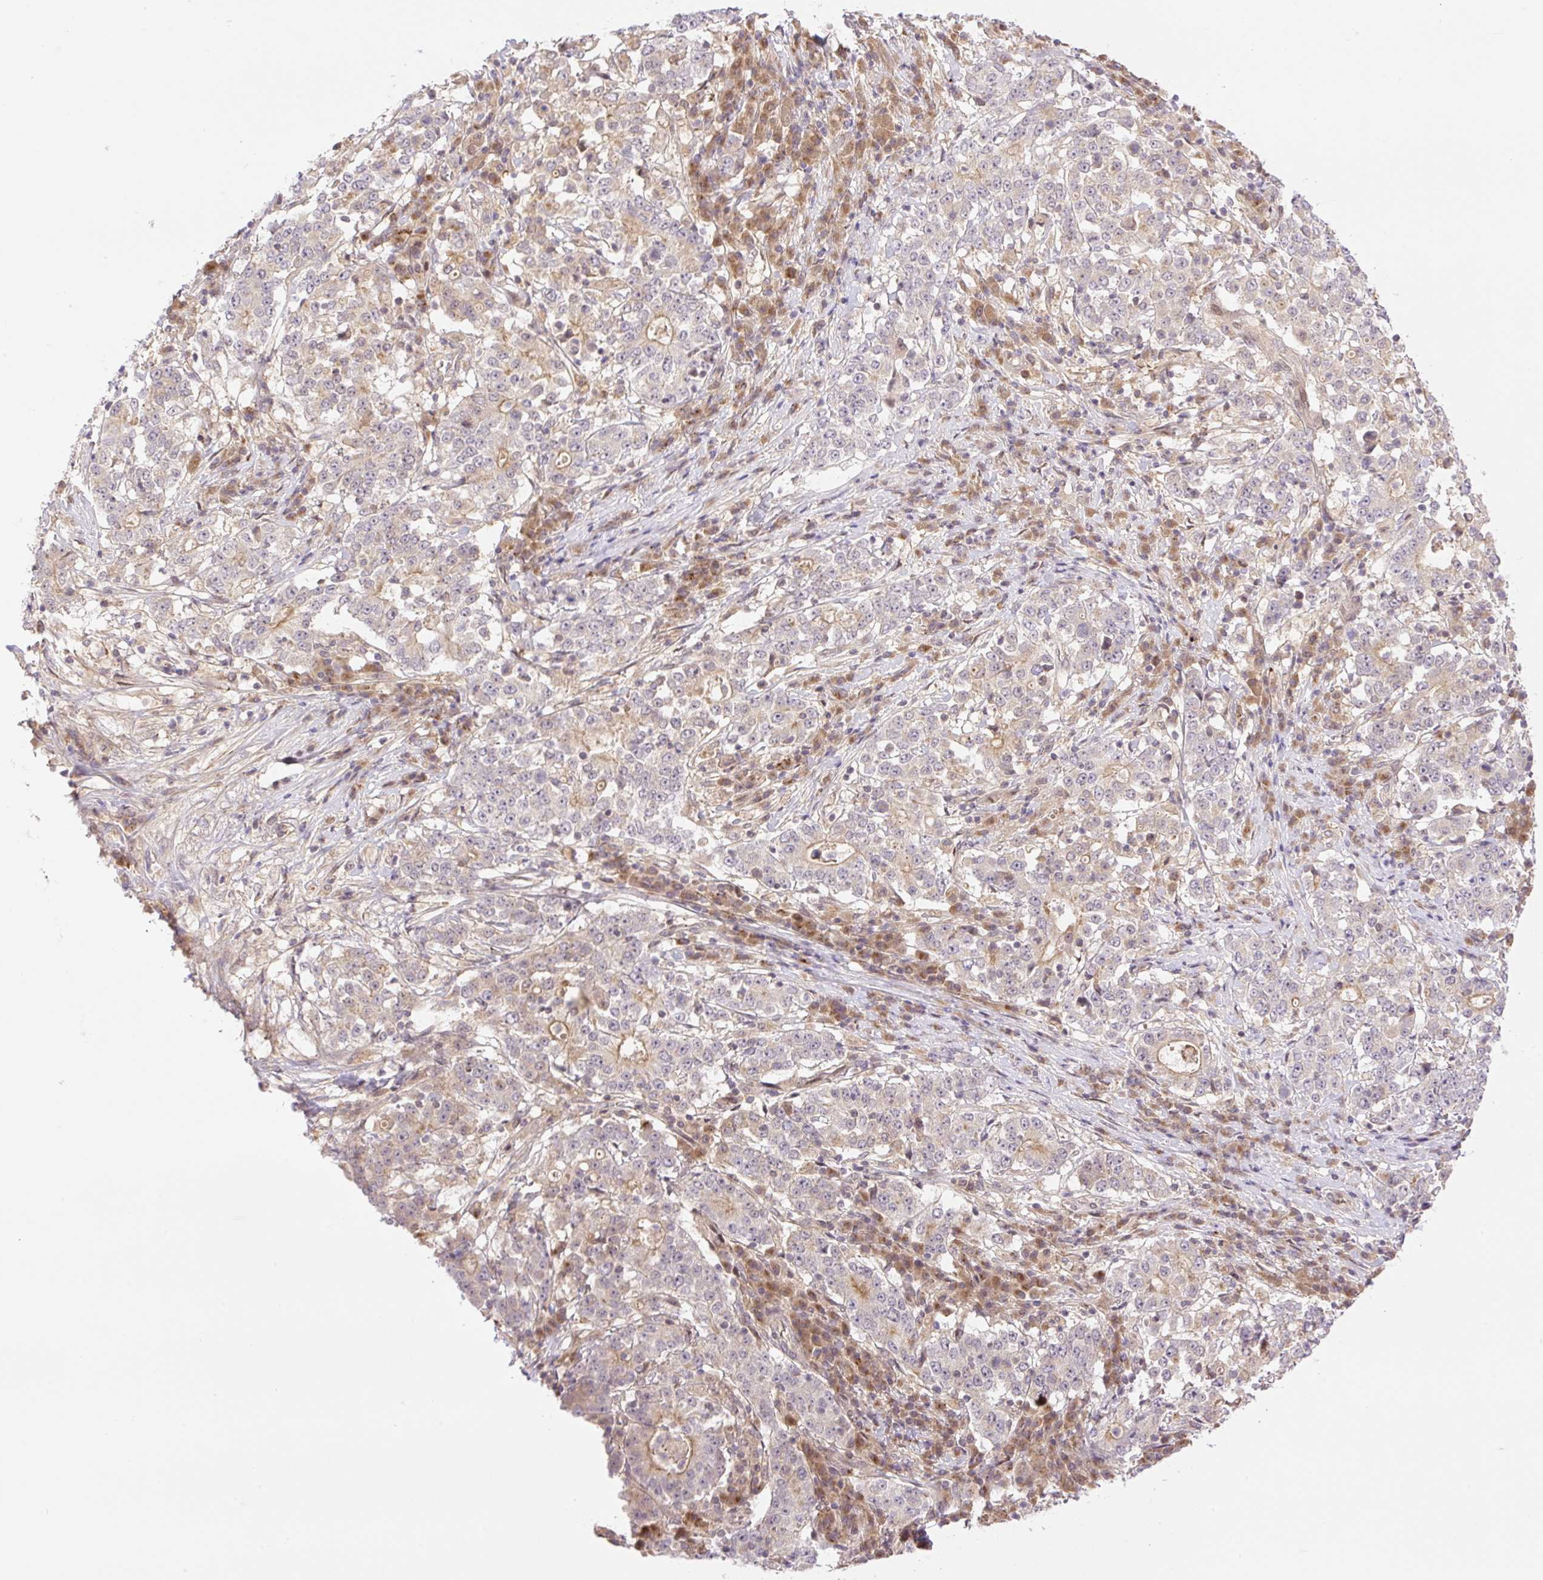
{"staining": {"intensity": "weak", "quantity": "<25%", "location": "cytoplasmic/membranous"}, "tissue": "stomach cancer", "cell_type": "Tumor cells", "image_type": "cancer", "snomed": [{"axis": "morphology", "description": "Adenocarcinoma, NOS"}, {"axis": "topography", "description": "Stomach"}], "caption": "Human adenocarcinoma (stomach) stained for a protein using immunohistochemistry (IHC) reveals no staining in tumor cells.", "gene": "VPS25", "patient": {"sex": "male", "age": 59}}